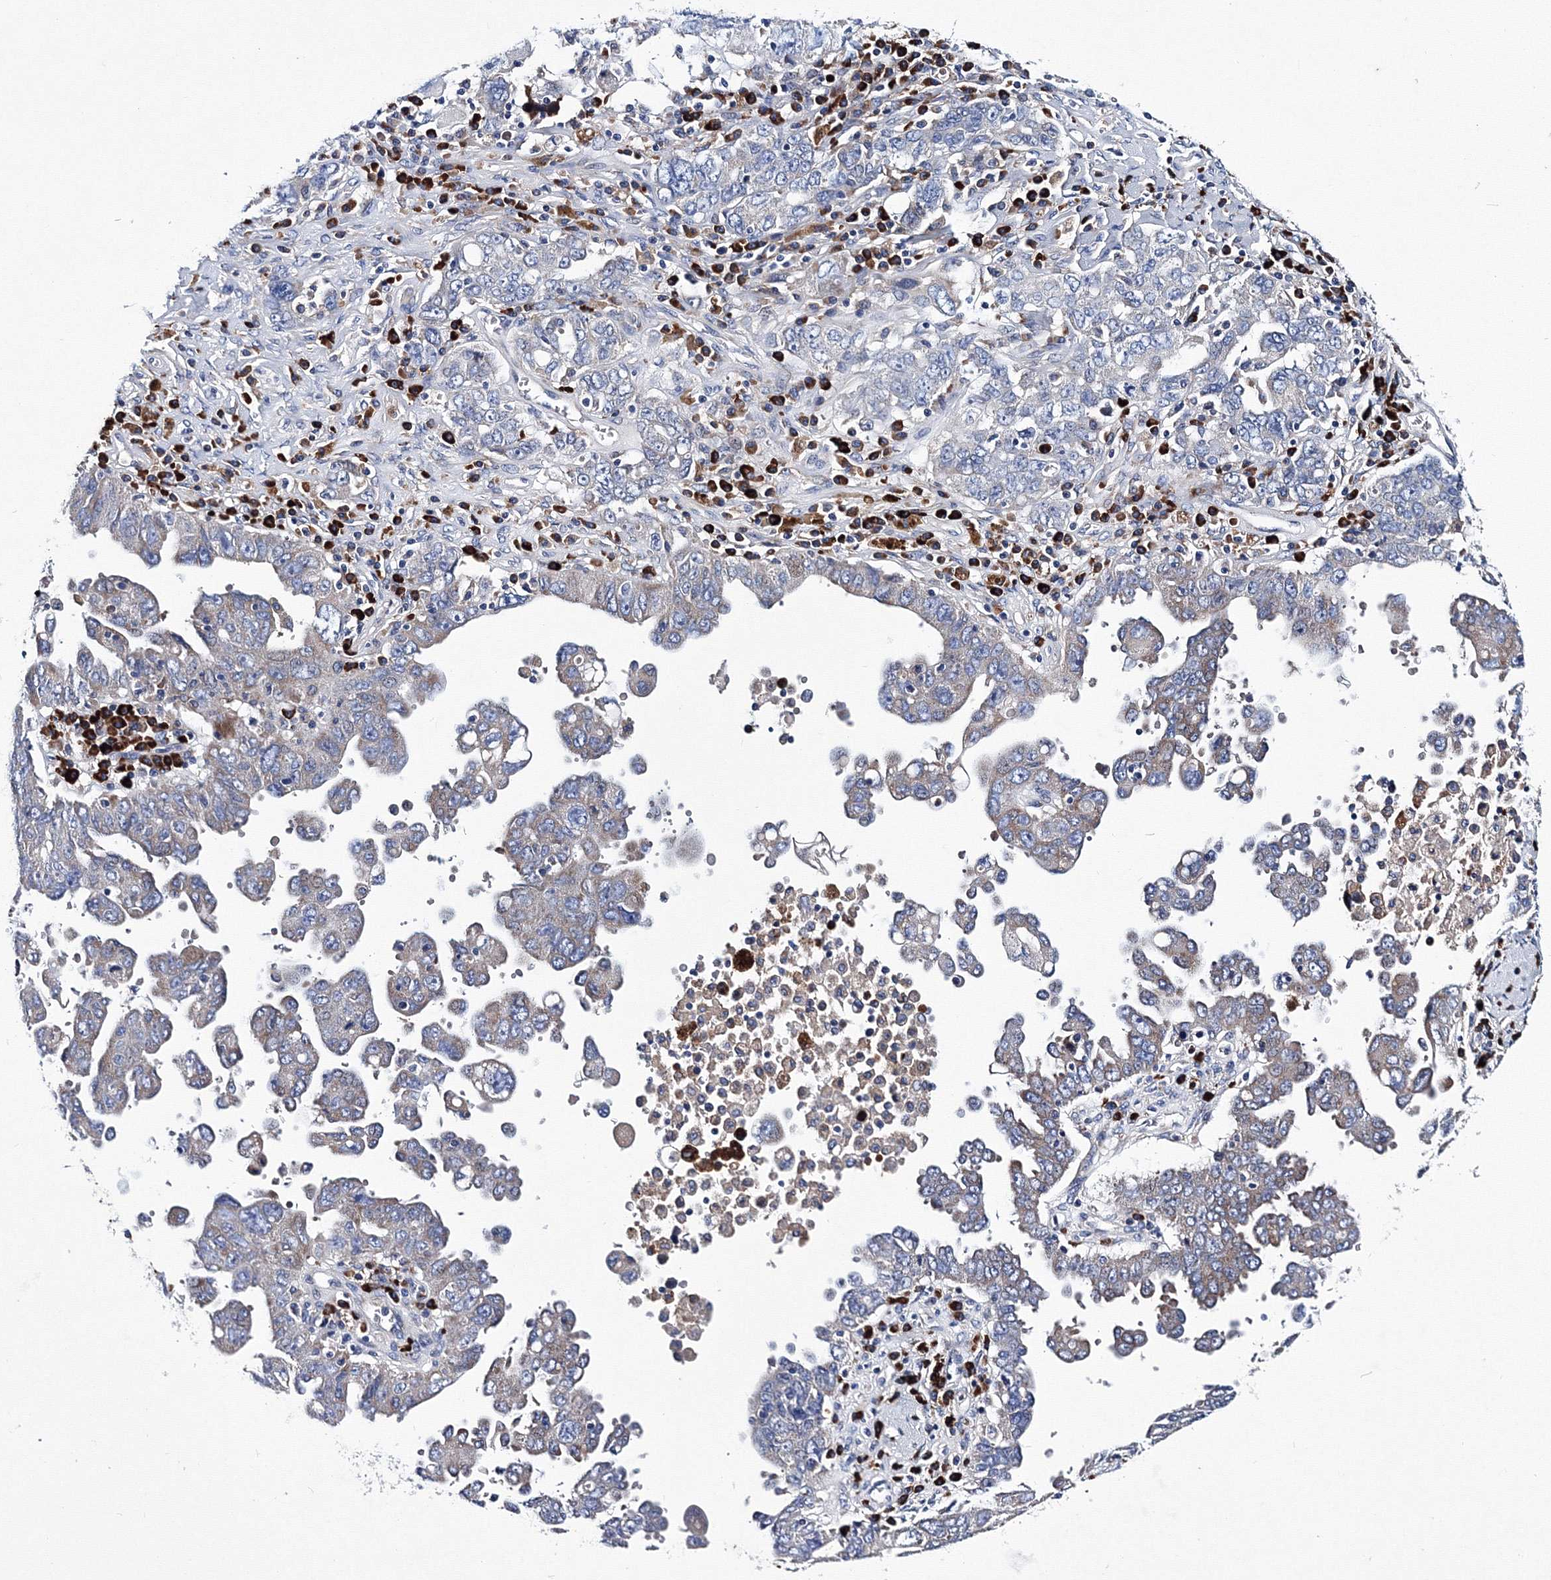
{"staining": {"intensity": "negative", "quantity": "none", "location": "none"}, "tissue": "ovarian cancer", "cell_type": "Tumor cells", "image_type": "cancer", "snomed": [{"axis": "morphology", "description": "Carcinoma, endometroid"}, {"axis": "topography", "description": "Ovary"}], "caption": "Human ovarian endometroid carcinoma stained for a protein using immunohistochemistry shows no staining in tumor cells.", "gene": "TRPM2", "patient": {"sex": "female", "age": 62}}